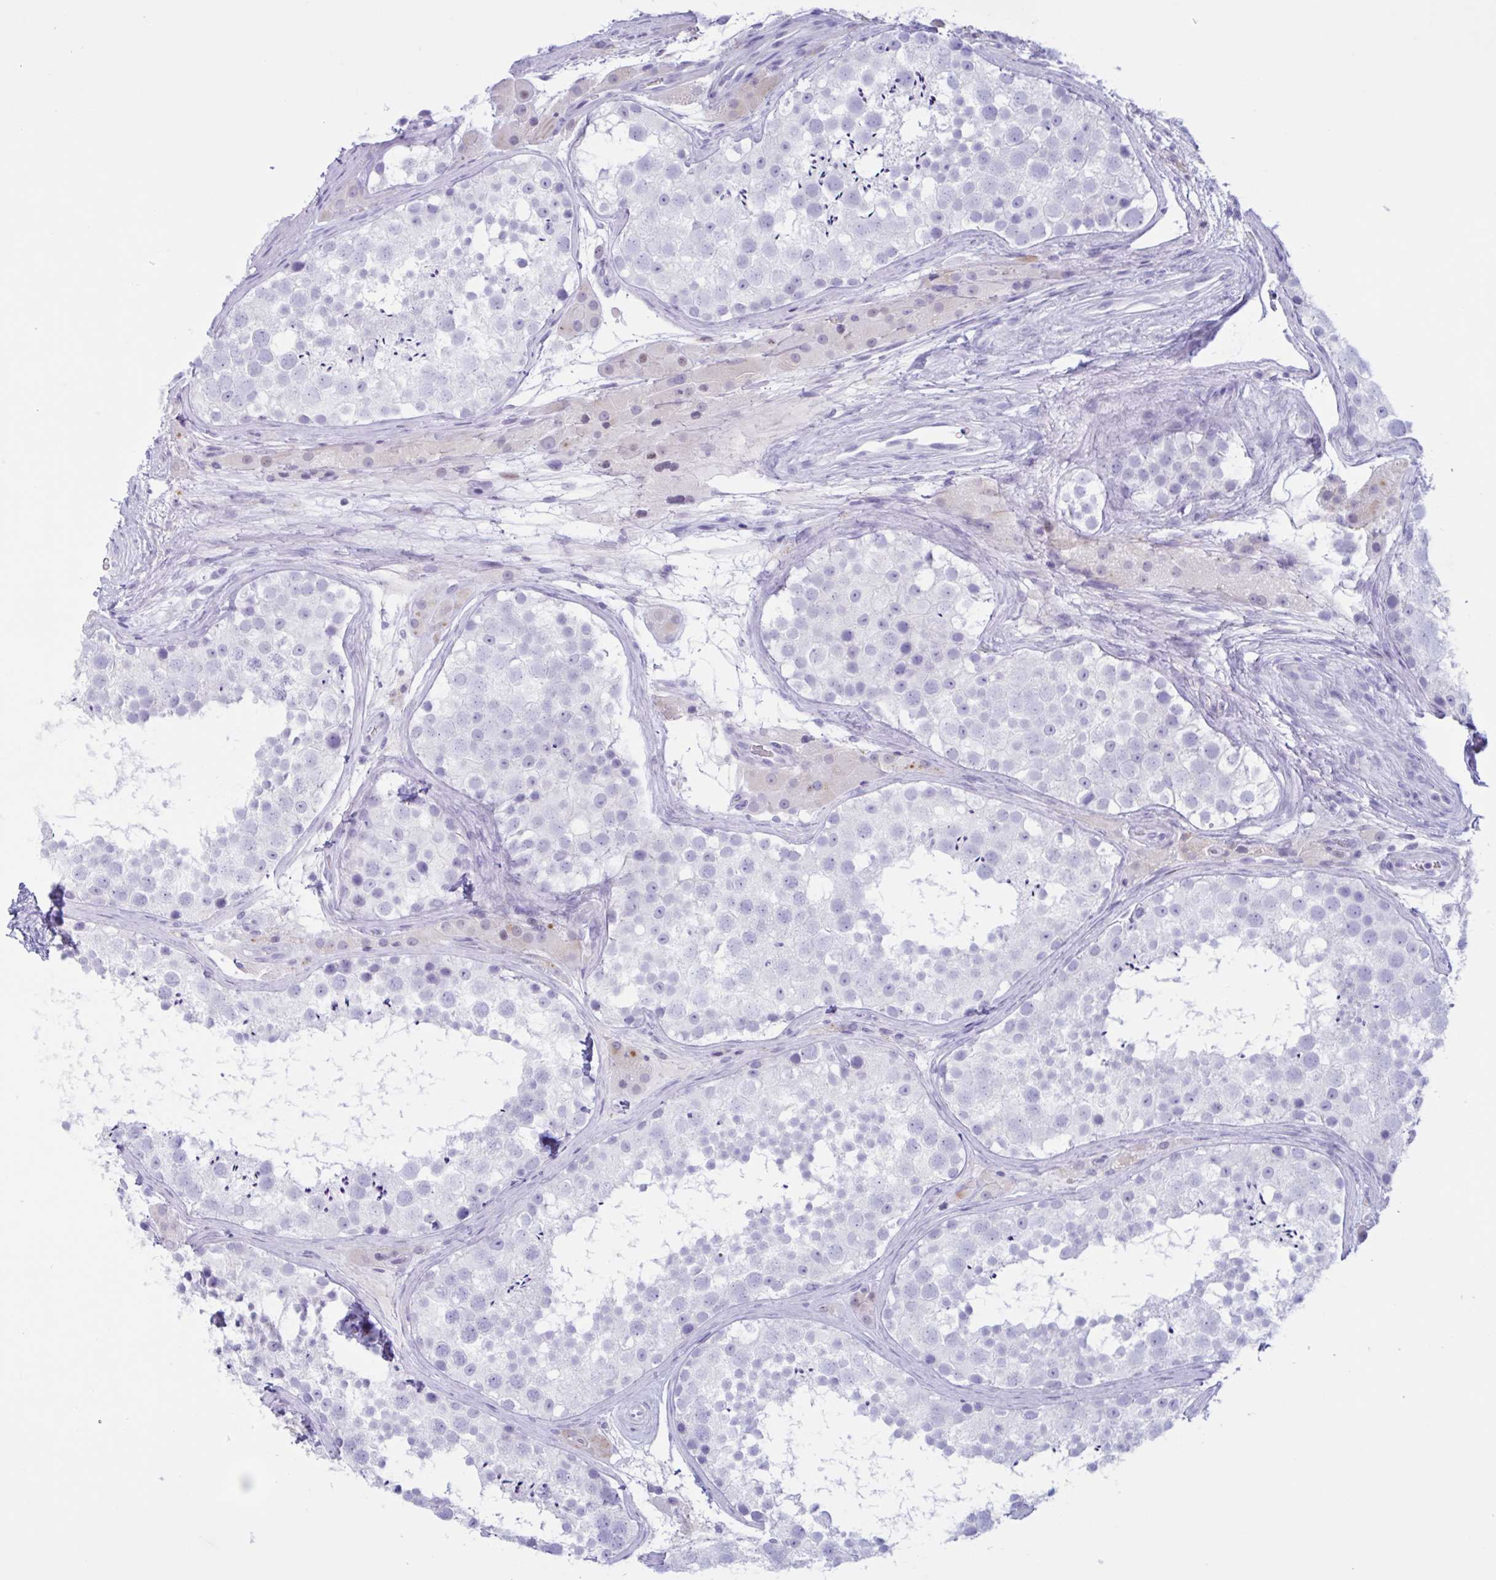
{"staining": {"intensity": "negative", "quantity": "none", "location": "none"}, "tissue": "testis", "cell_type": "Cells in seminiferous ducts", "image_type": "normal", "snomed": [{"axis": "morphology", "description": "Normal tissue, NOS"}, {"axis": "topography", "description": "Testis"}], "caption": "Normal testis was stained to show a protein in brown. There is no significant staining in cells in seminiferous ducts. The staining is performed using DAB brown chromogen with nuclei counter-stained in using hematoxylin.", "gene": "XCL1", "patient": {"sex": "male", "age": 41}}